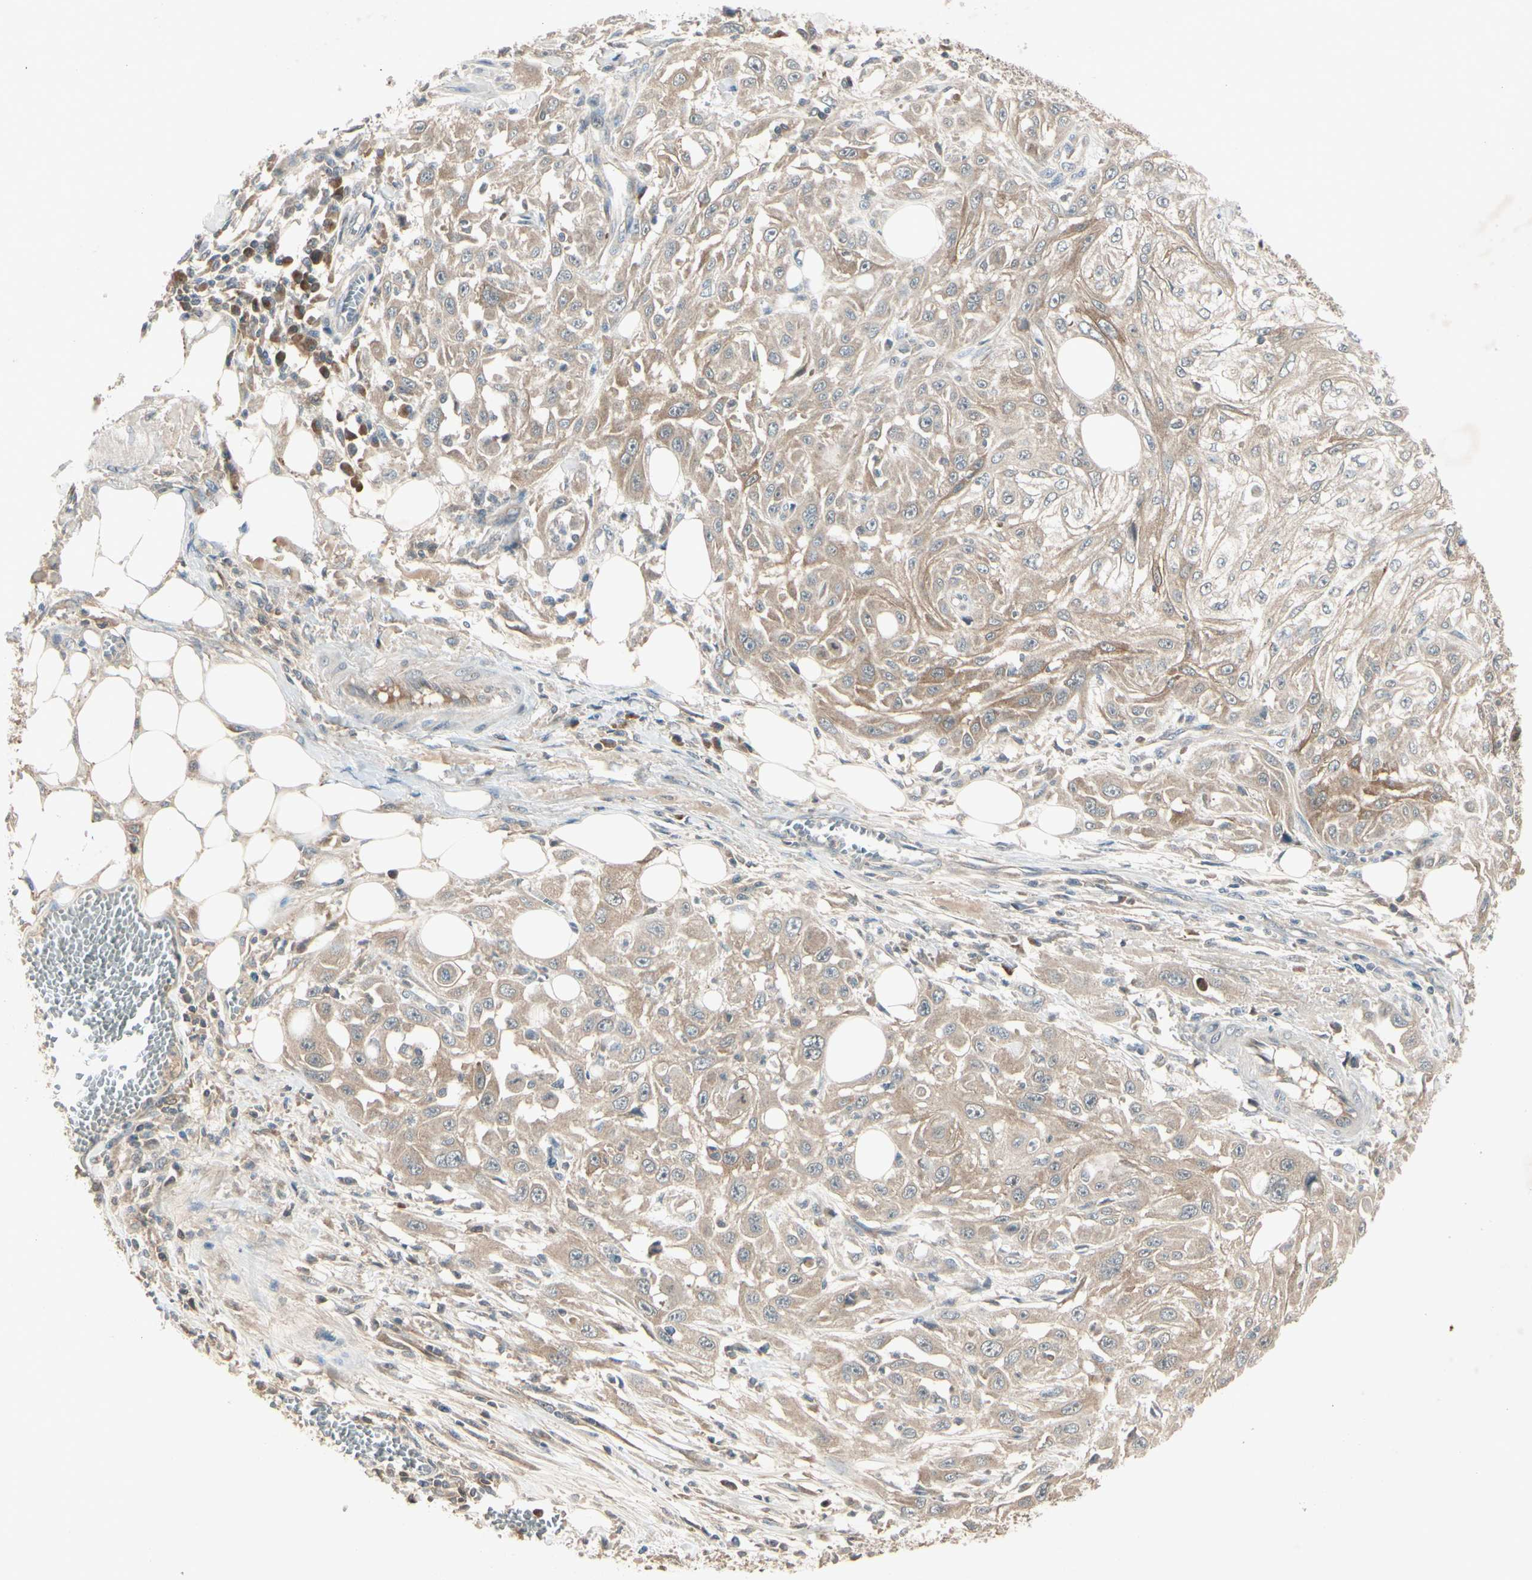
{"staining": {"intensity": "moderate", "quantity": ">75%", "location": "cytoplasmic/membranous"}, "tissue": "skin cancer", "cell_type": "Tumor cells", "image_type": "cancer", "snomed": [{"axis": "morphology", "description": "Squamous cell carcinoma, NOS"}, {"axis": "topography", "description": "Skin"}], "caption": "Squamous cell carcinoma (skin) stained with a protein marker demonstrates moderate staining in tumor cells.", "gene": "FHDC1", "patient": {"sex": "male", "age": 75}}